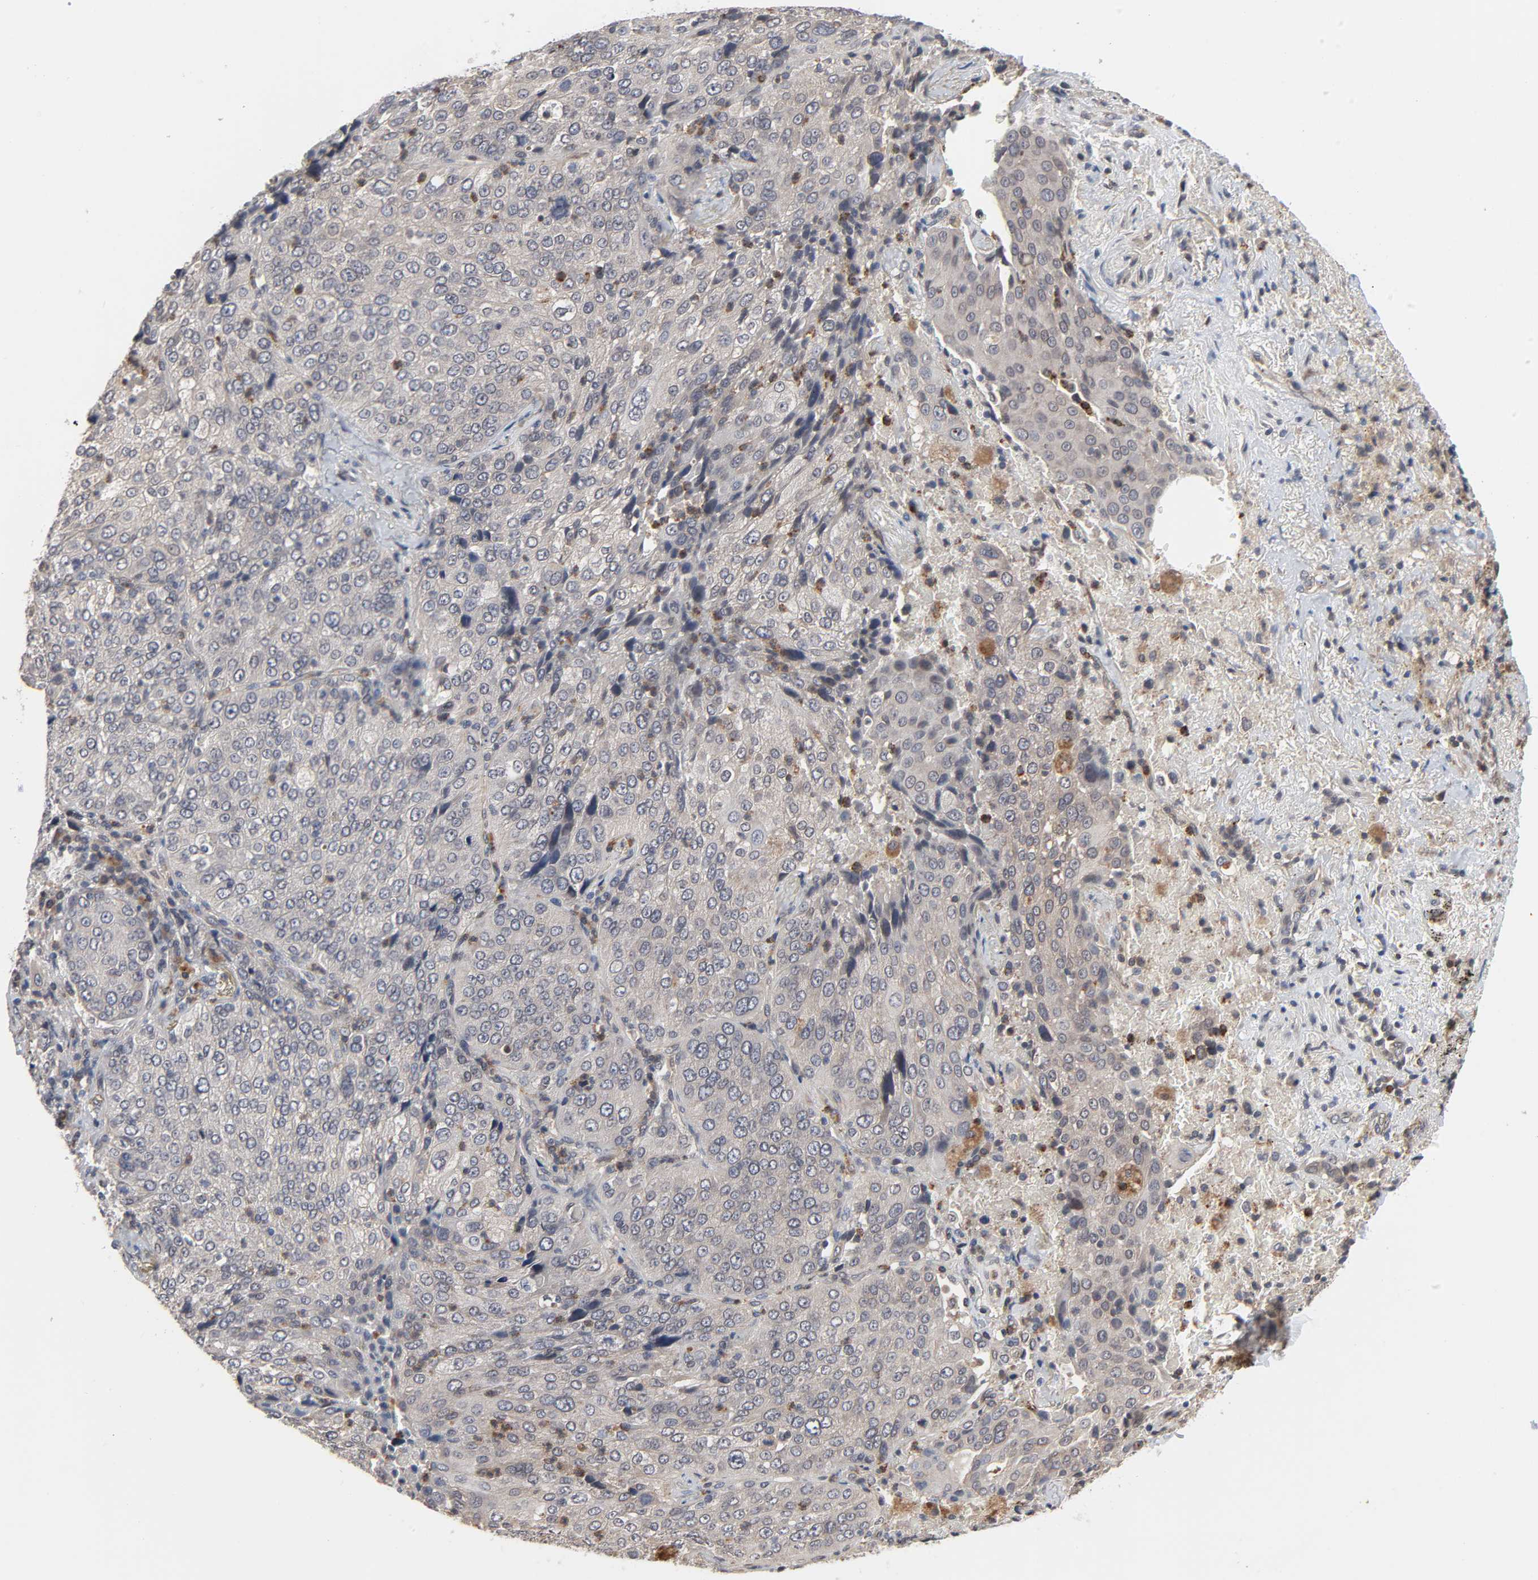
{"staining": {"intensity": "weak", "quantity": ">75%", "location": "cytoplasmic/membranous"}, "tissue": "lung cancer", "cell_type": "Tumor cells", "image_type": "cancer", "snomed": [{"axis": "morphology", "description": "Squamous cell carcinoma, NOS"}, {"axis": "topography", "description": "Lung"}], "caption": "Lung squamous cell carcinoma tissue shows weak cytoplasmic/membranous staining in approximately >75% of tumor cells, visualized by immunohistochemistry. (DAB IHC, brown staining for protein, blue staining for nuclei).", "gene": "CCDC175", "patient": {"sex": "male", "age": 54}}